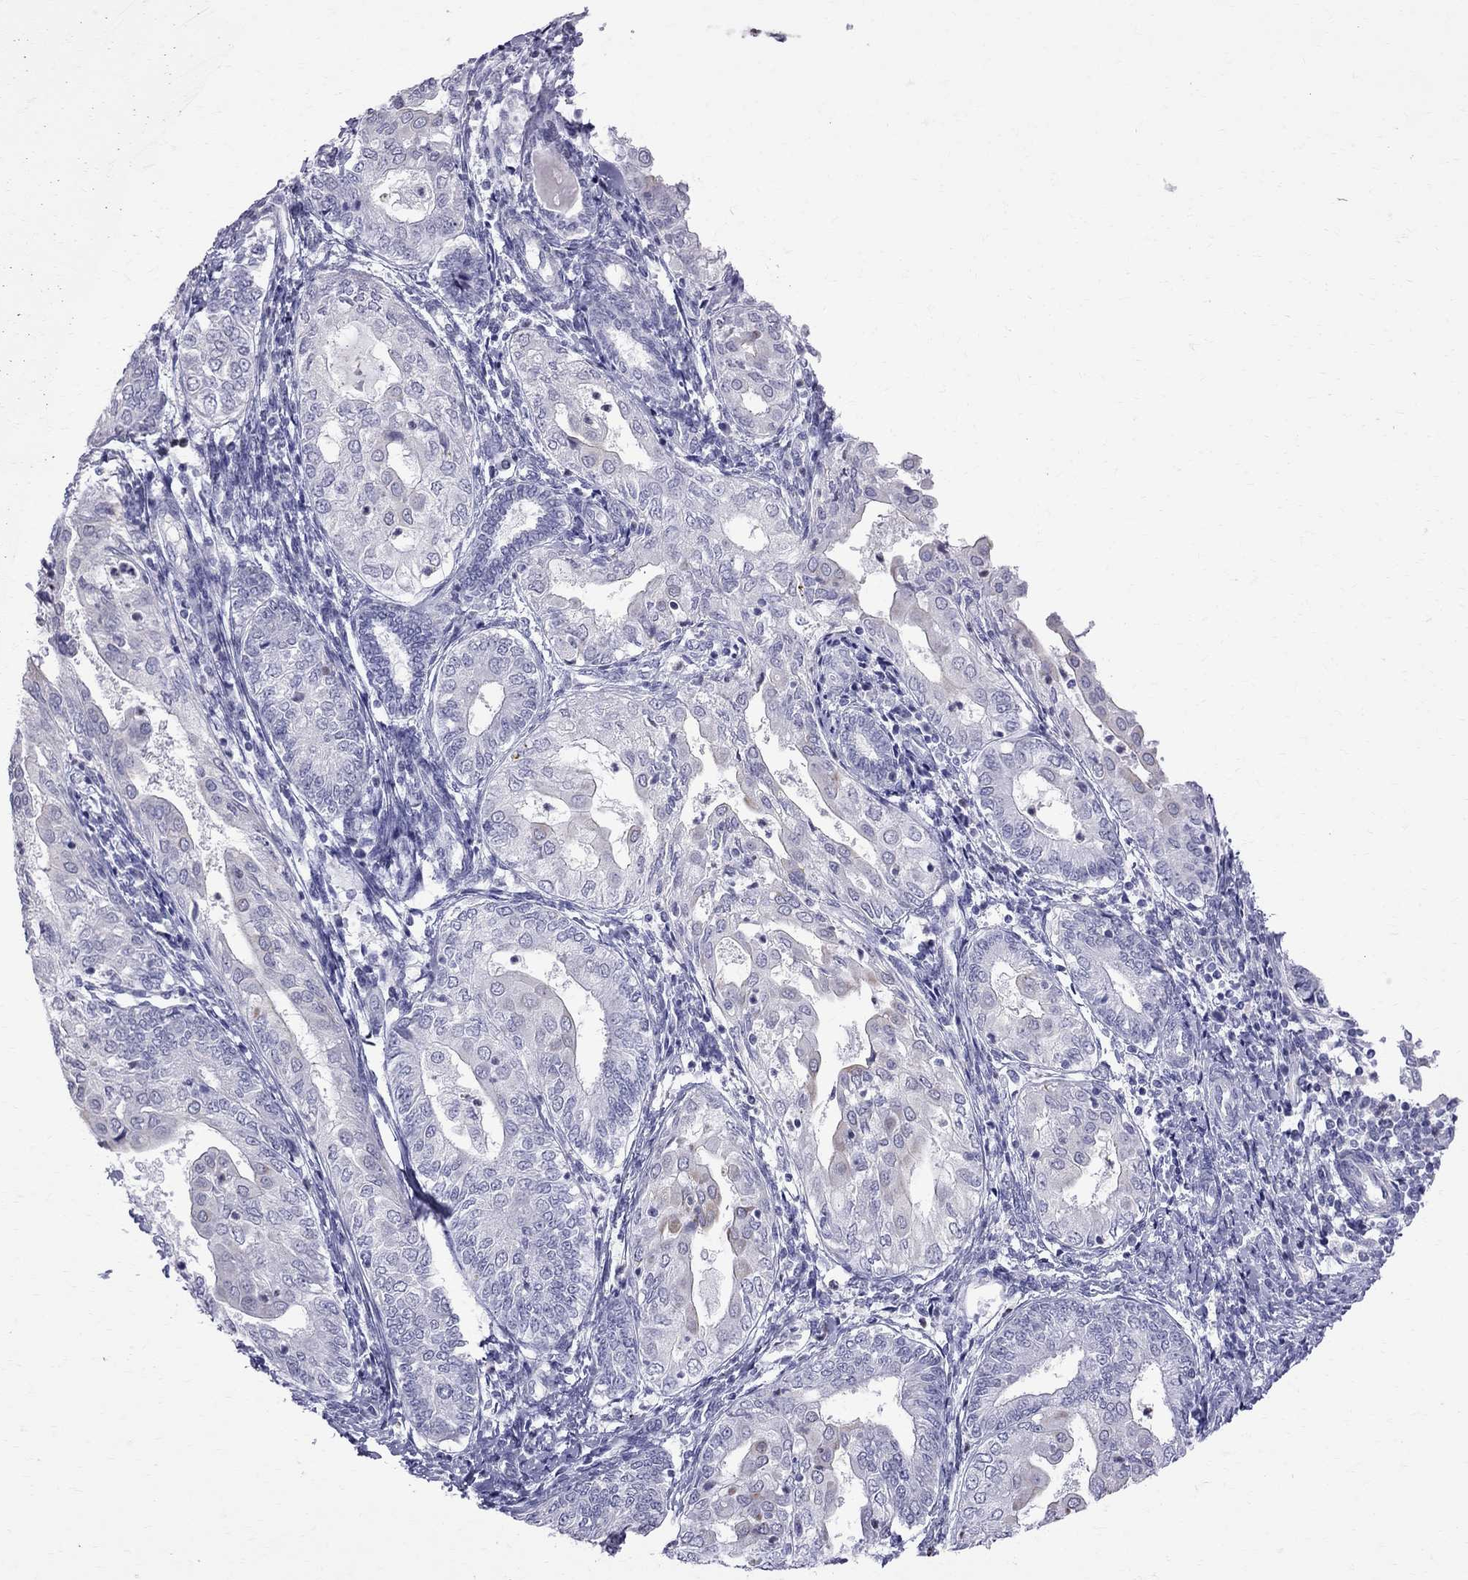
{"staining": {"intensity": "weak", "quantity": "<25%", "location": "cytoplasmic/membranous"}, "tissue": "endometrial cancer", "cell_type": "Tumor cells", "image_type": "cancer", "snomed": [{"axis": "morphology", "description": "Adenocarcinoma, NOS"}, {"axis": "topography", "description": "Endometrium"}], "caption": "Image shows no protein expression in tumor cells of endometrial cancer (adenocarcinoma) tissue.", "gene": "MUC15", "patient": {"sex": "female", "age": 68}}